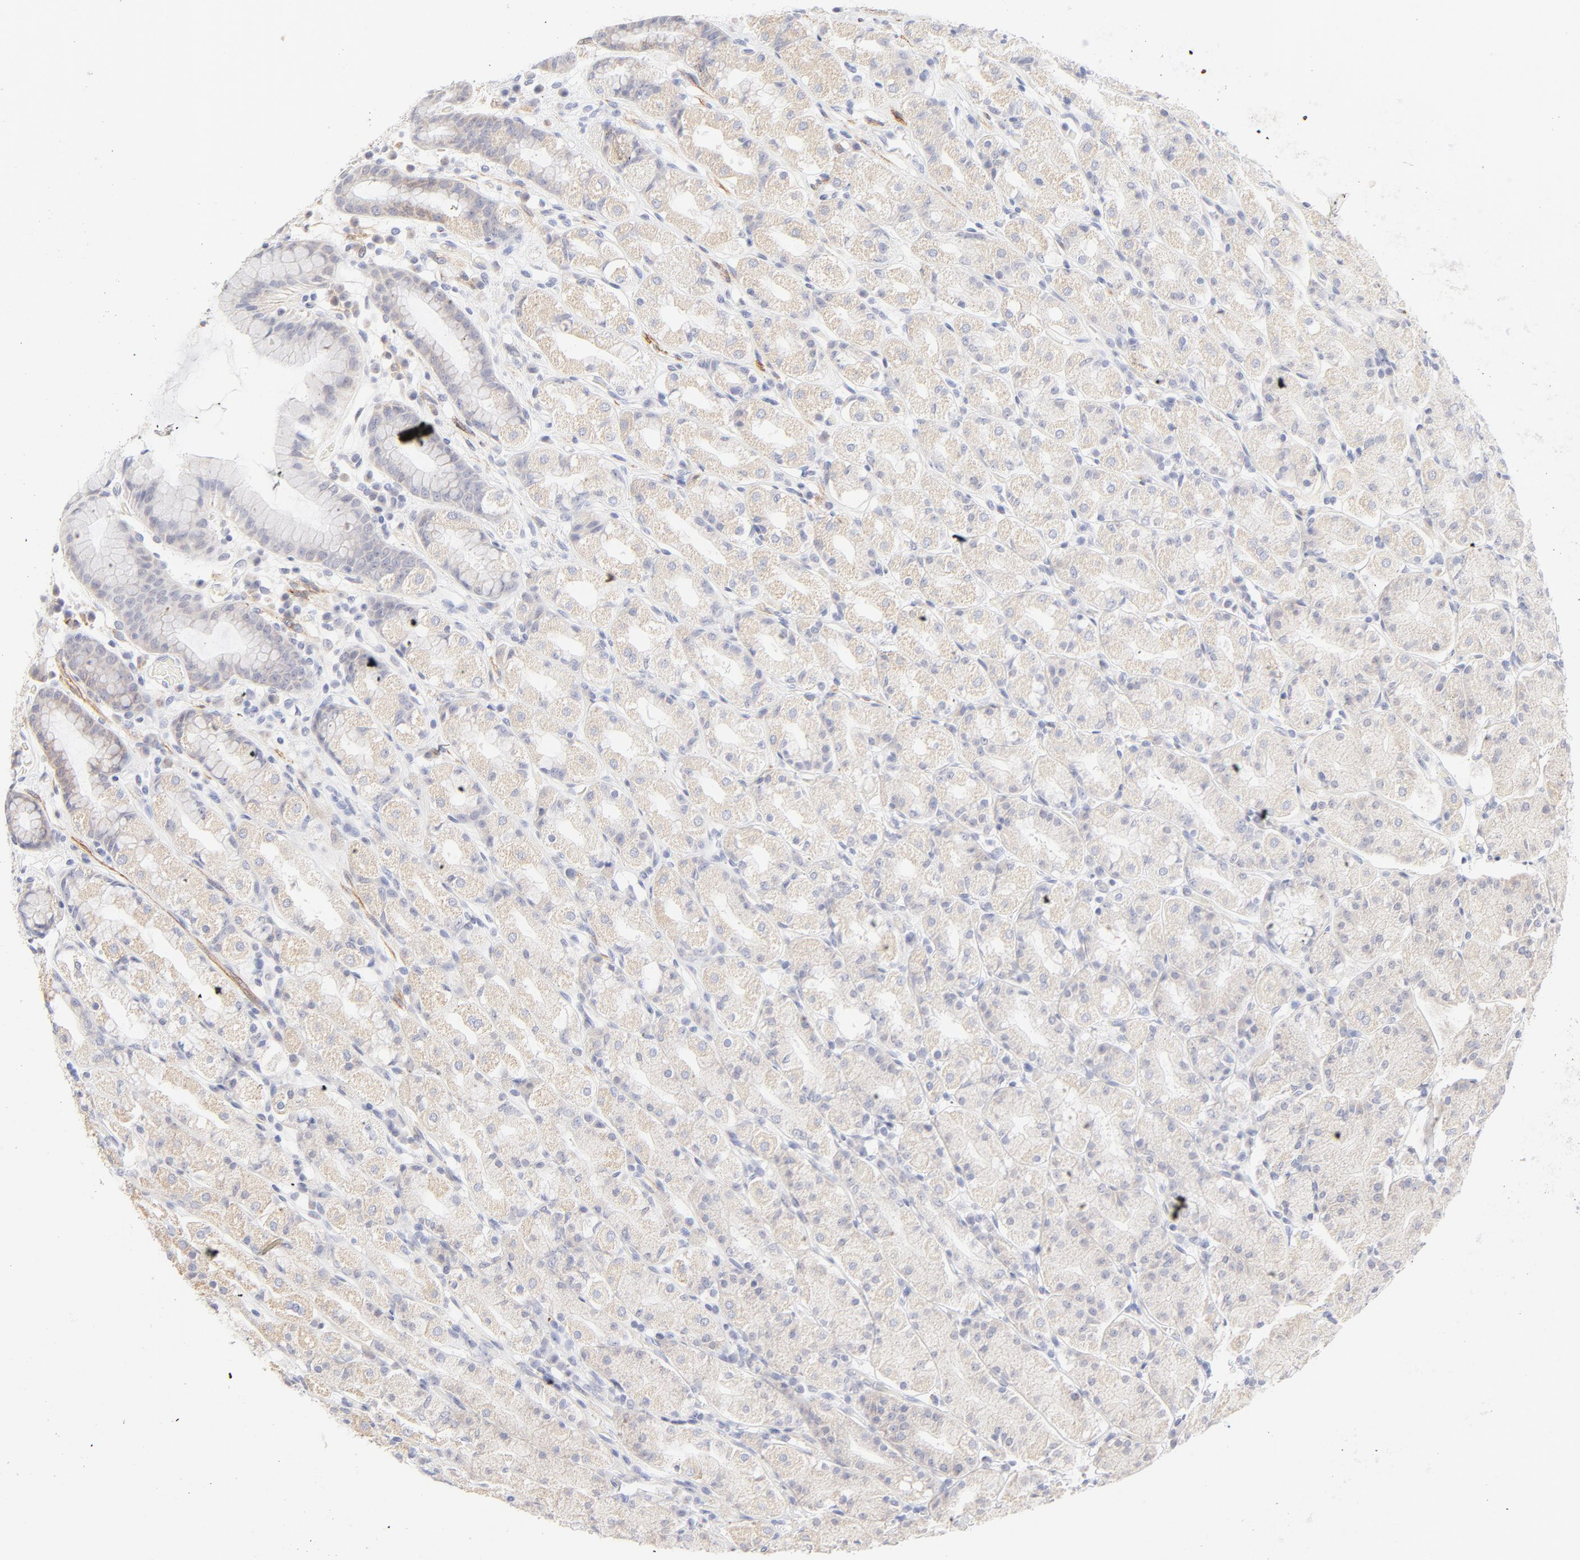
{"staining": {"intensity": "weak", "quantity": "25%-75%", "location": "cytoplasmic/membranous"}, "tissue": "stomach", "cell_type": "Glandular cells", "image_type": "normal", "snomed": [{"axis": "morphology", "description": "Normal tissue, NOS"}, {"axis": "topography", "description": "Stomach, upper"}], "caption": "Immunohistochemical staining of unremarkable stomach reveals 25%-75% levels of weak cytoplasmic/membranous protein positivity in approximately 25%-75% of glandular cells.", "gene": "NPNT", "patient": {"sex": "male", "age": 68}}